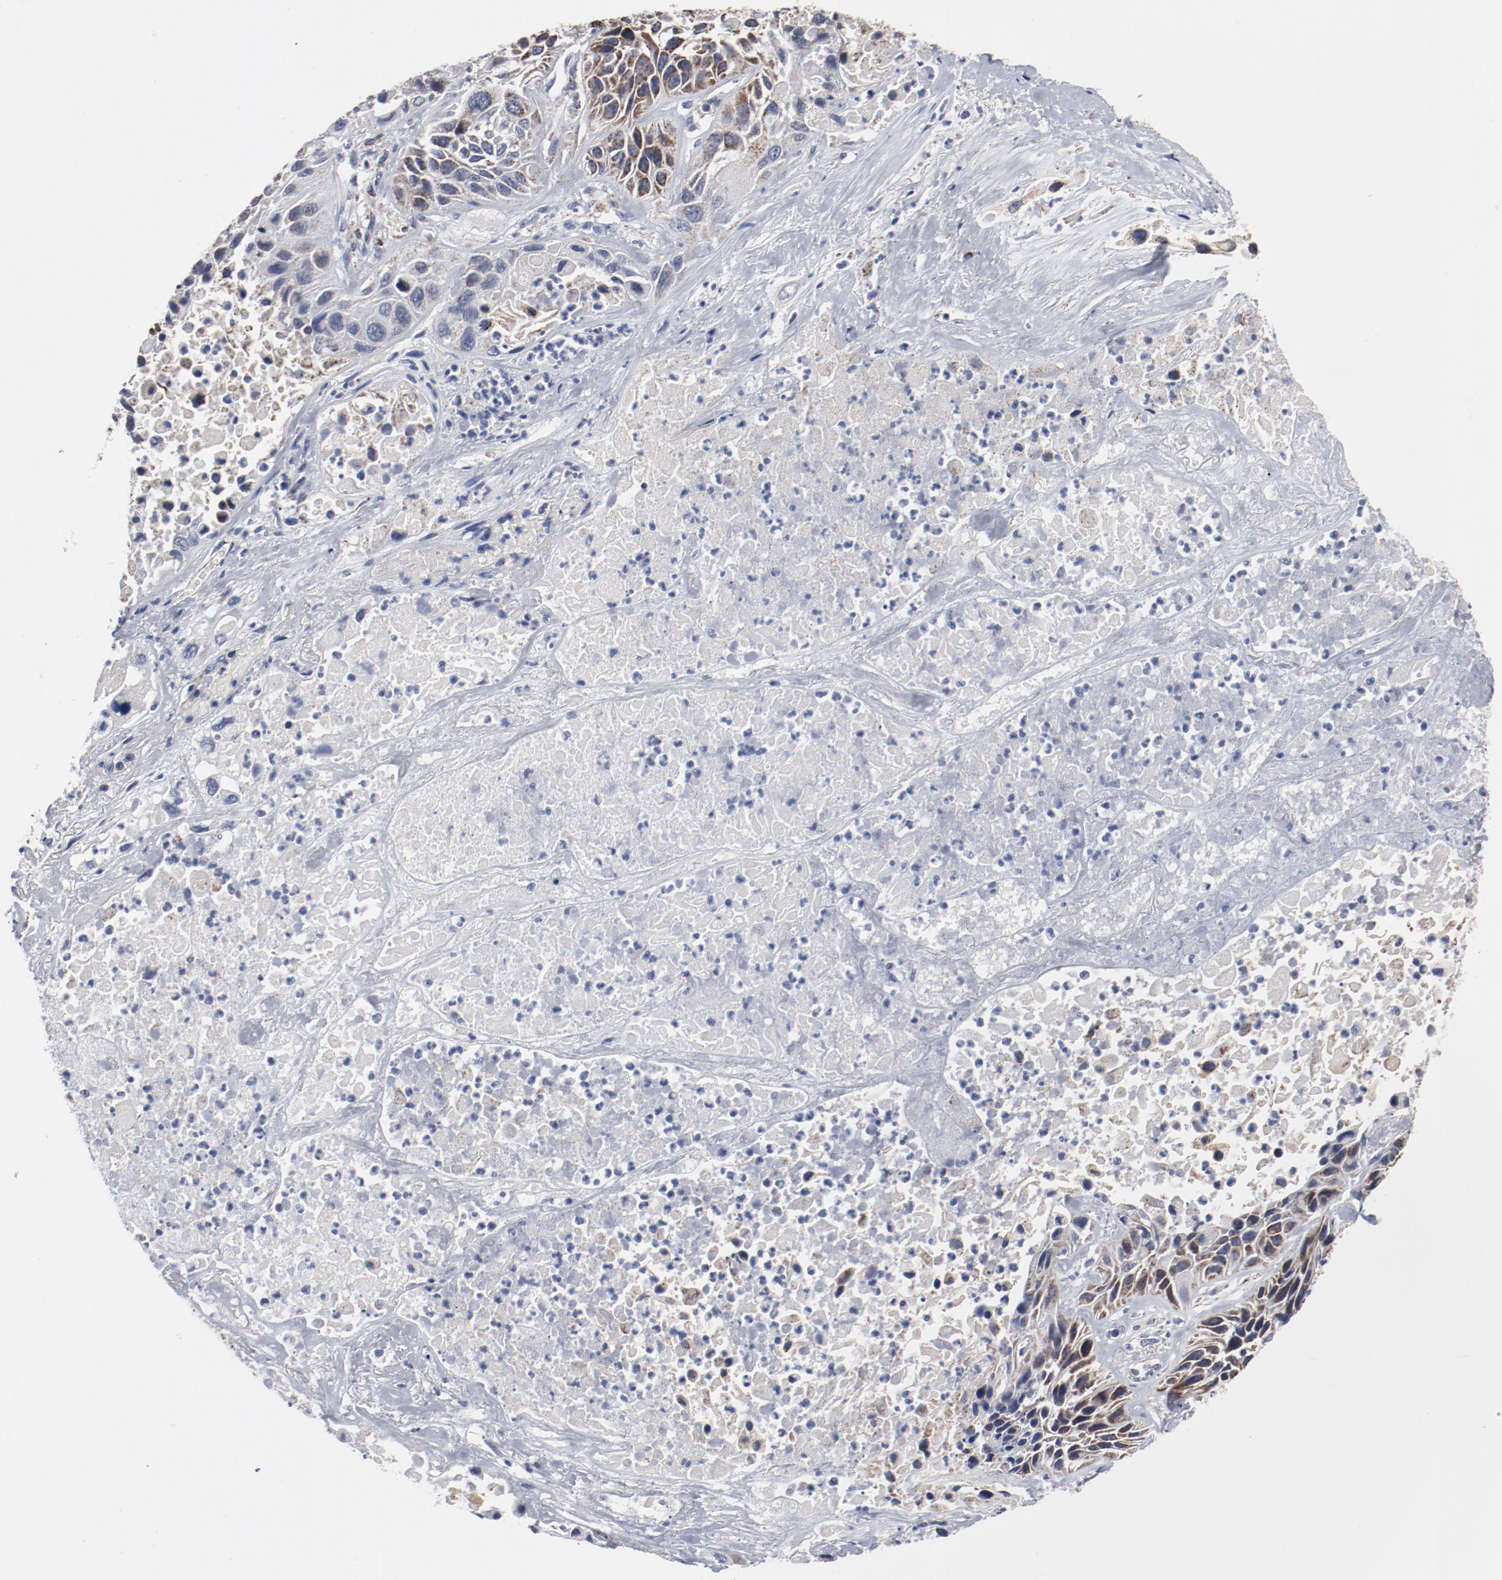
{"staining": {"intensity": "moderate", "quantity": "25%-75%", "location": "cytoplasmic/membranous"}, "tissue": "lung cancer", "cell_type": "Tumor cells", "image_type": "cancer", "snomed": [{"axis": "morphology", "description": "Squamous cell carcinoma, NOS"}, {"axis": "topography", "description": "Lung"}], "caption": "Lung cancer was stained to show a protein in brown. There is medium levels of moderate cytoplasmic/membranous staining in about 25%-75% of tumor cells. The protein is shown in brown color, while the nuclei are stained blue.", "gene": "NDUFV2", "patient": {"sex": "female", "age": 76}}